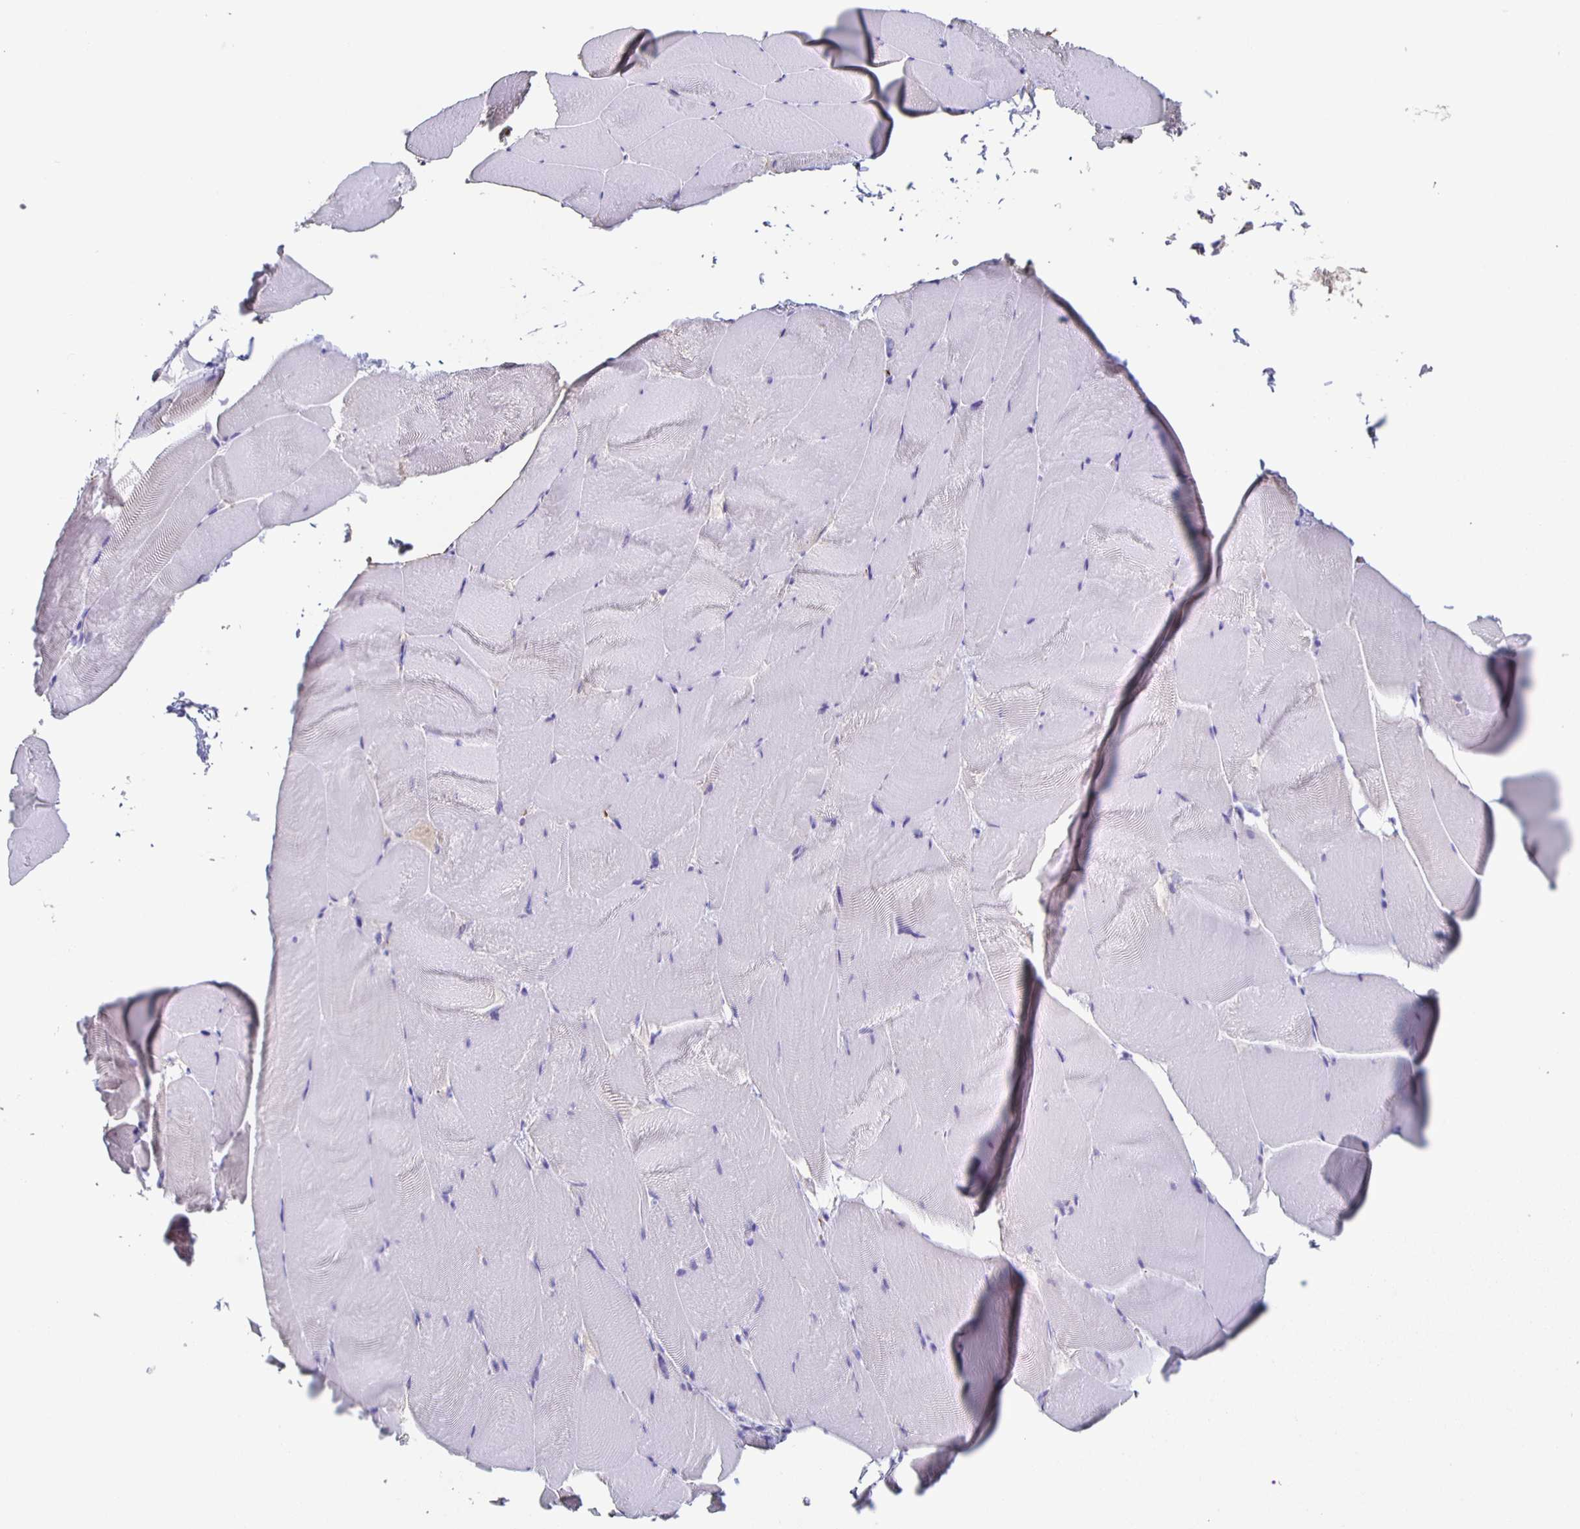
{"staining": {"intensity": "negative", "quantity": "none", "location": "none"}, "tissue": "skeletal muscle", "cell_type": "Myocytes", "image_type": "normal", "snomed": [{"axis": "morphology", "description": "Normal tissue, NOS"}, {"axis": "topography", "description": "Skeletal muscle"}], "caption": "This is an immunohistochemistry (IHC) micrograph of unremarkable human skeletal muscle. There is no staining in myocytes.", "gene": "FGA", "patient": {"sex": "female", "age": 64}}